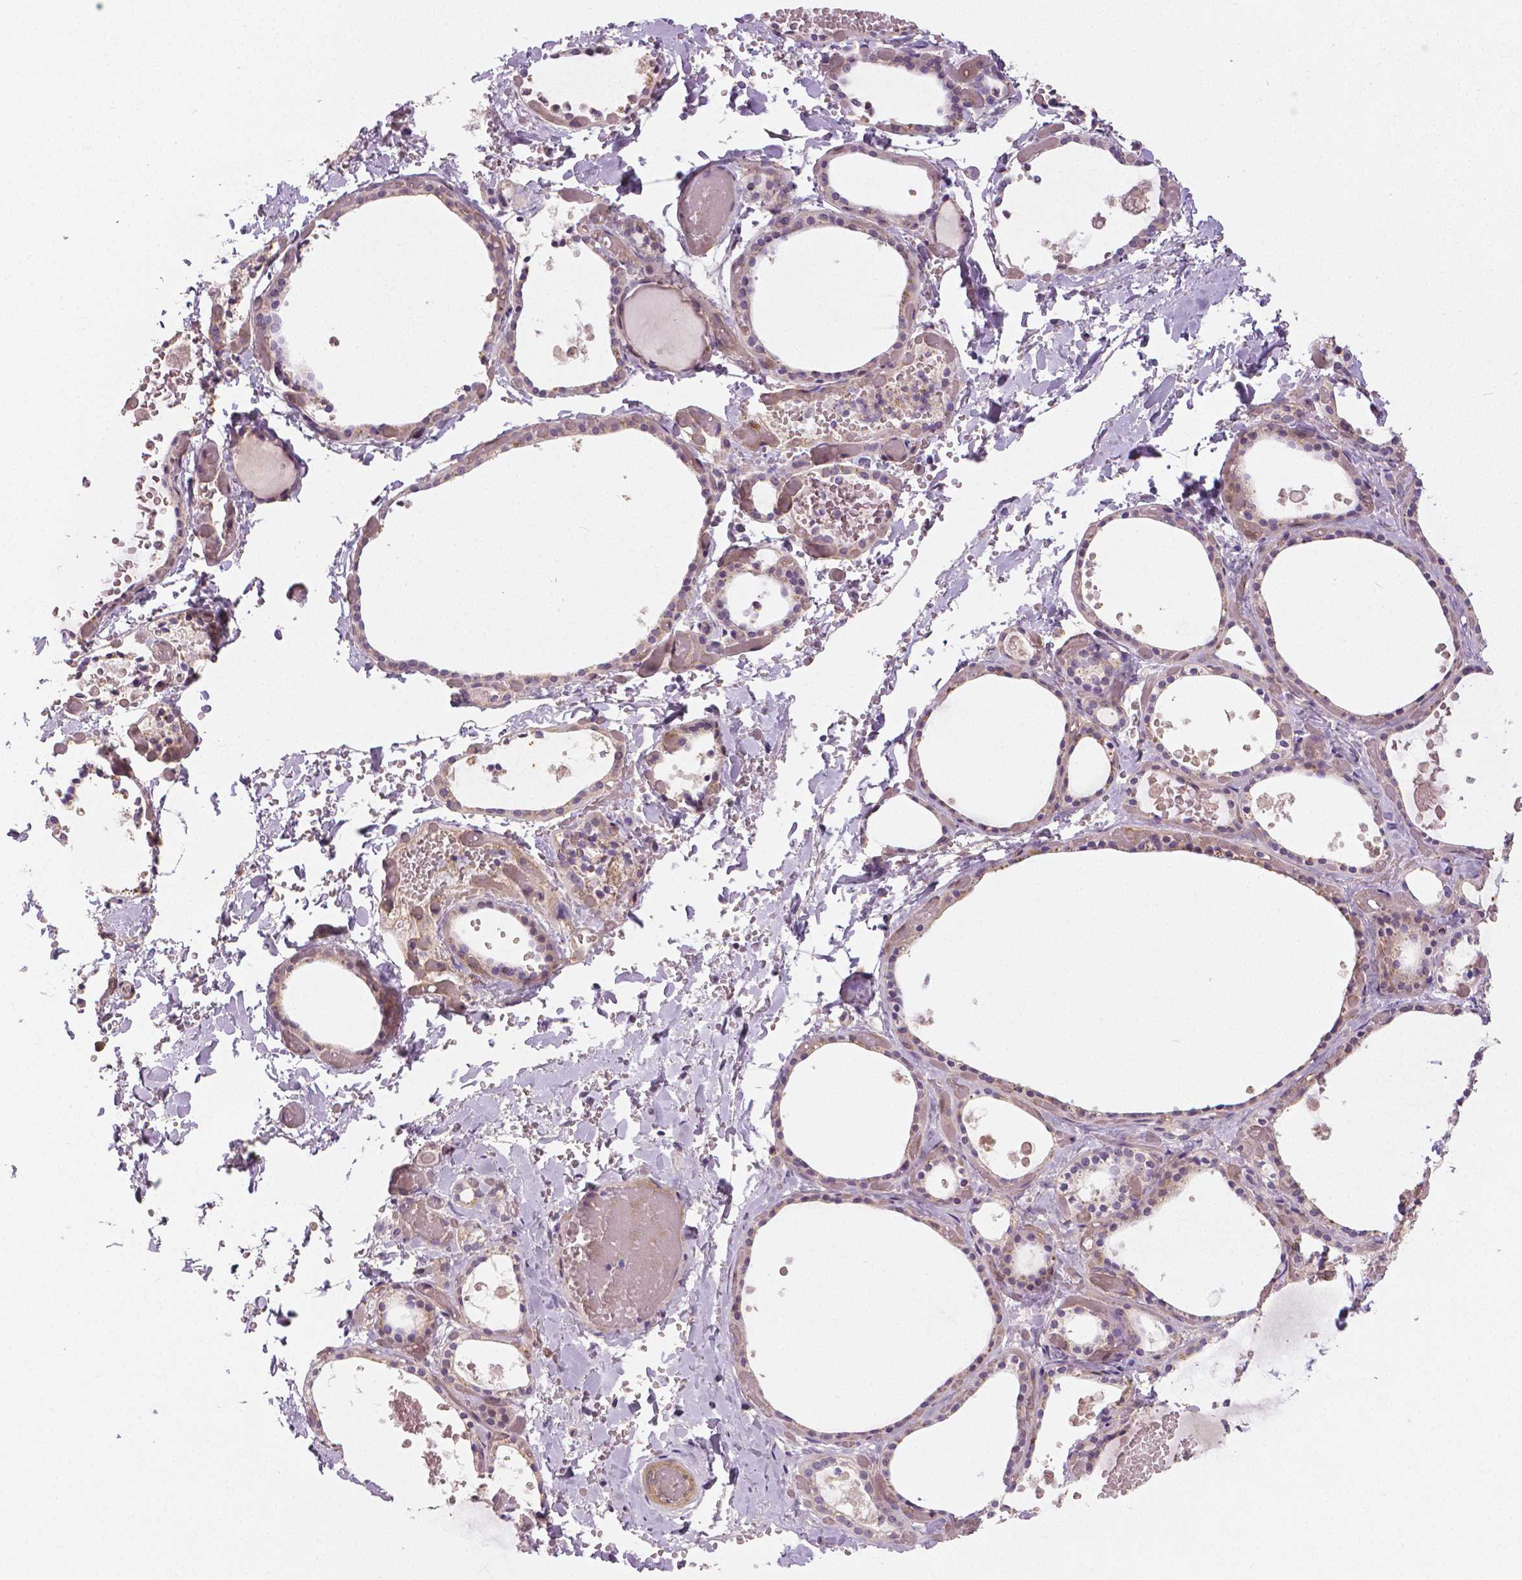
{"staining": {"intensity": "weak", "quantity": ">75%", "location": "cytoplasmic/membranous"}, "tissue": "thyroid gland", "cell_type": "Glandular cells", "image_type": "normal", "snomed": [{"axis": "morphology", "description": "Normal tissue, NOS"}, {"axis": "topography", "description": "Thyroid gland"}], "caption": "Brown immunohistochemical staining in unremarkable human thyroid gland shows weak cytoplasmic/membranous positivity in approximately >75% of glandular cells.", "gene": "FLT1", "patient": {"sex": "female", "age": 56}}